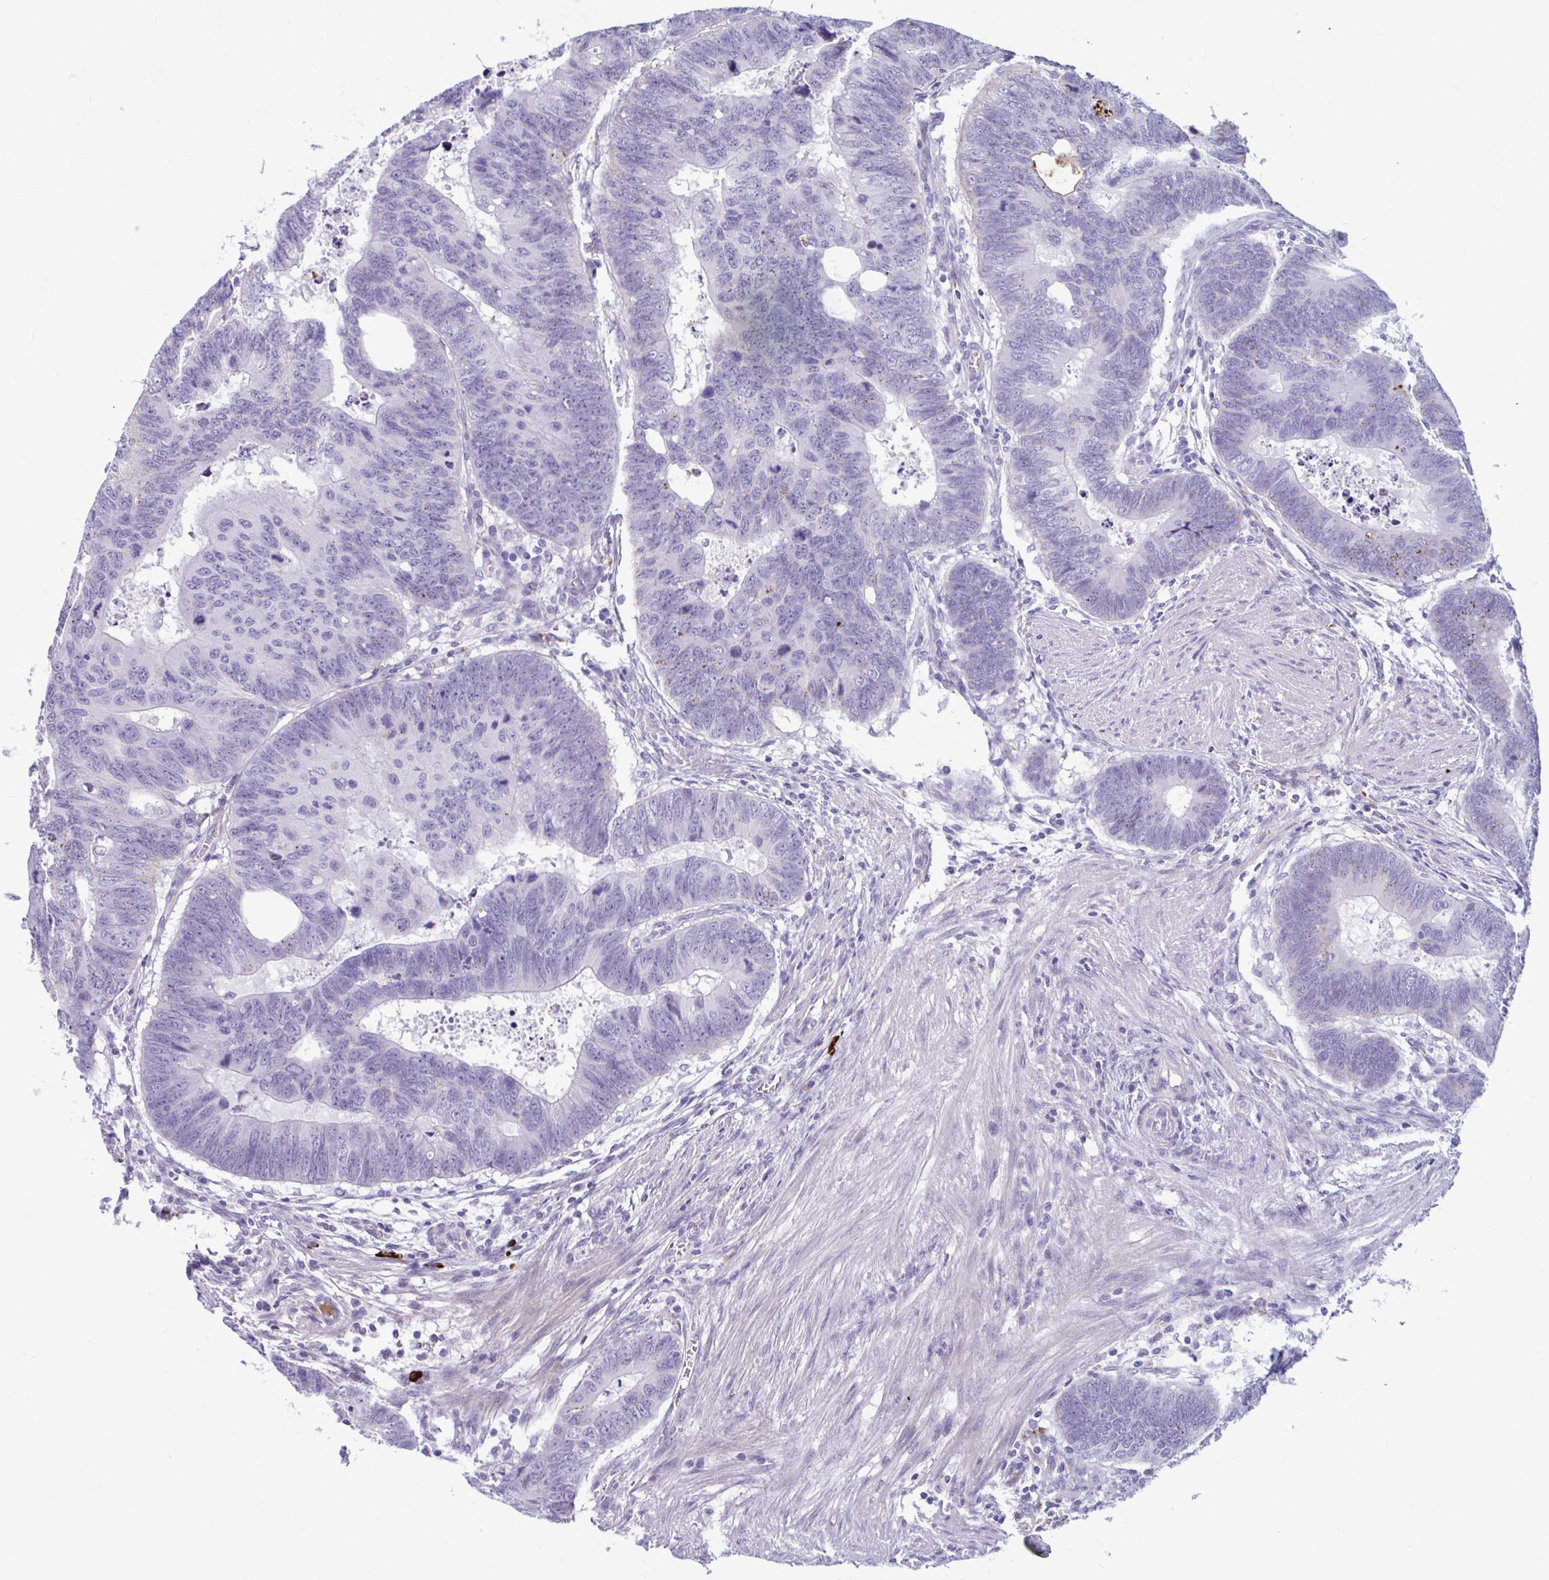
{"staining": {"intensity": "negative", "quantity": "none", "location": "none"}, "tissue": "colorectal cancer", "cell_type": "Tumor cells", "image_type": "cancer", "snomed": [{"axis": "morphology", "description": "Adenocarcinoma, NOS"}, {"axis": "topography", "description": "Colon"}], "caption": "Tumor cells are negative for protein expression in human adenocarcinoma (colorectal).", "gene": "C12orf71", "patient": {"sex": "male", "age": 62}}